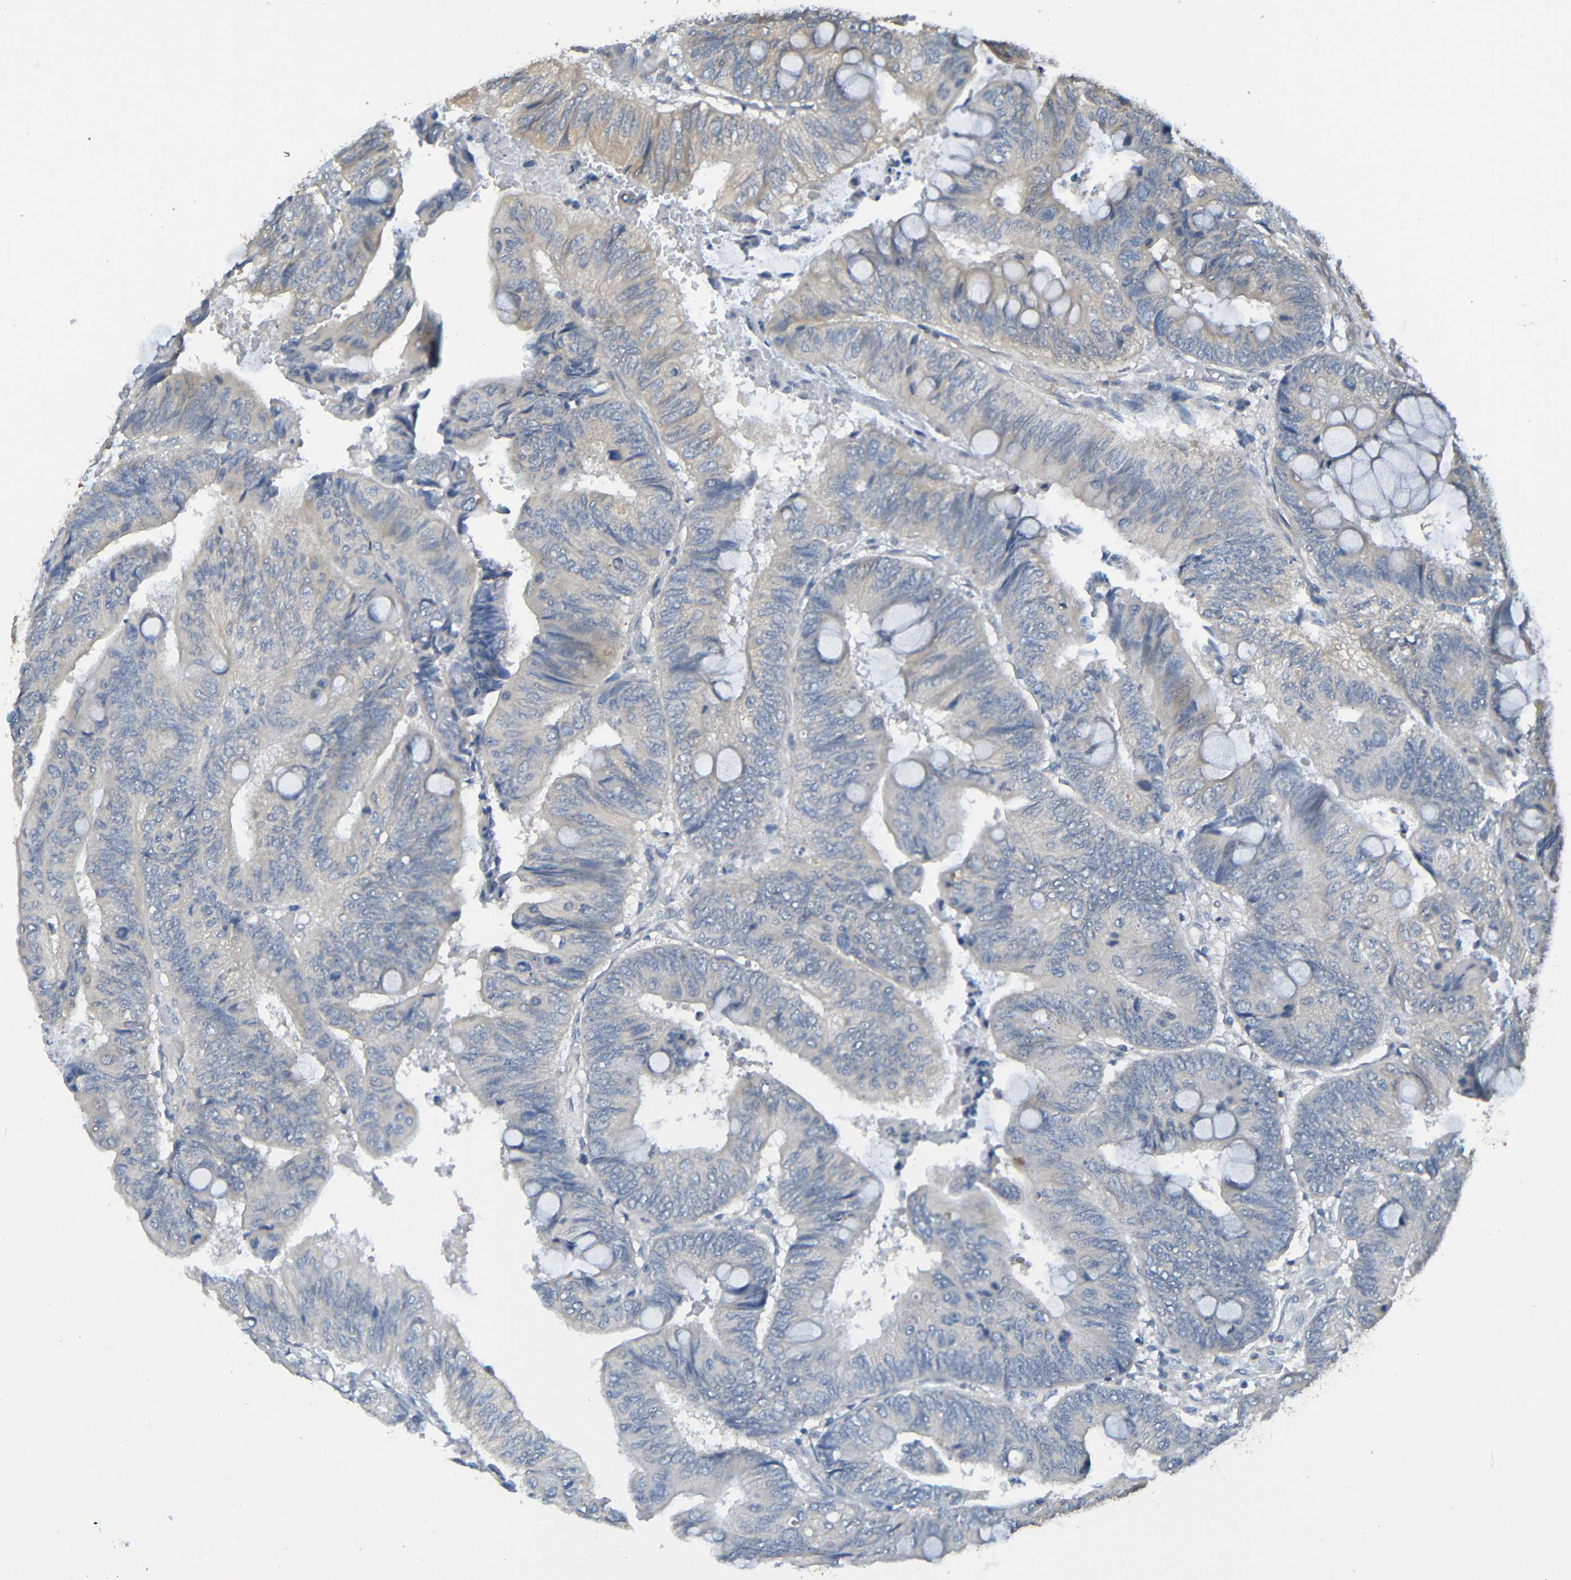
{"staining": {"intensity": "weak", "quantity": ">75%", "location": "cytoplasmic/membranous"}, "tissue": "colorectal cancer", "cell_type": "Tumor cells", "image_type": "cancer", "snomed": [{"axis": "morphology", "description": "Normal tissue, NOS"}, {"axis": "morphology", "description": "Adenocarcinoma, NOS"}, {"axis": "topography", "description": "Rectum"}, {"axis": "topography", "description": "Peripheral nerve tissue"}], "caption": "DAB (3,3'-diaminobenzidine) immunohistochemical staining of human colorectal cancer exhibits weak cytoplasmic/membranous protein expression in approximately >75% of tumor cells. (DAB (3,3'-diaminobenzidine) = brown stain, brightfield microscopy at high magnification).", "gene": "CYP4F2", "patient": {"sex": "male", "age": 92}}